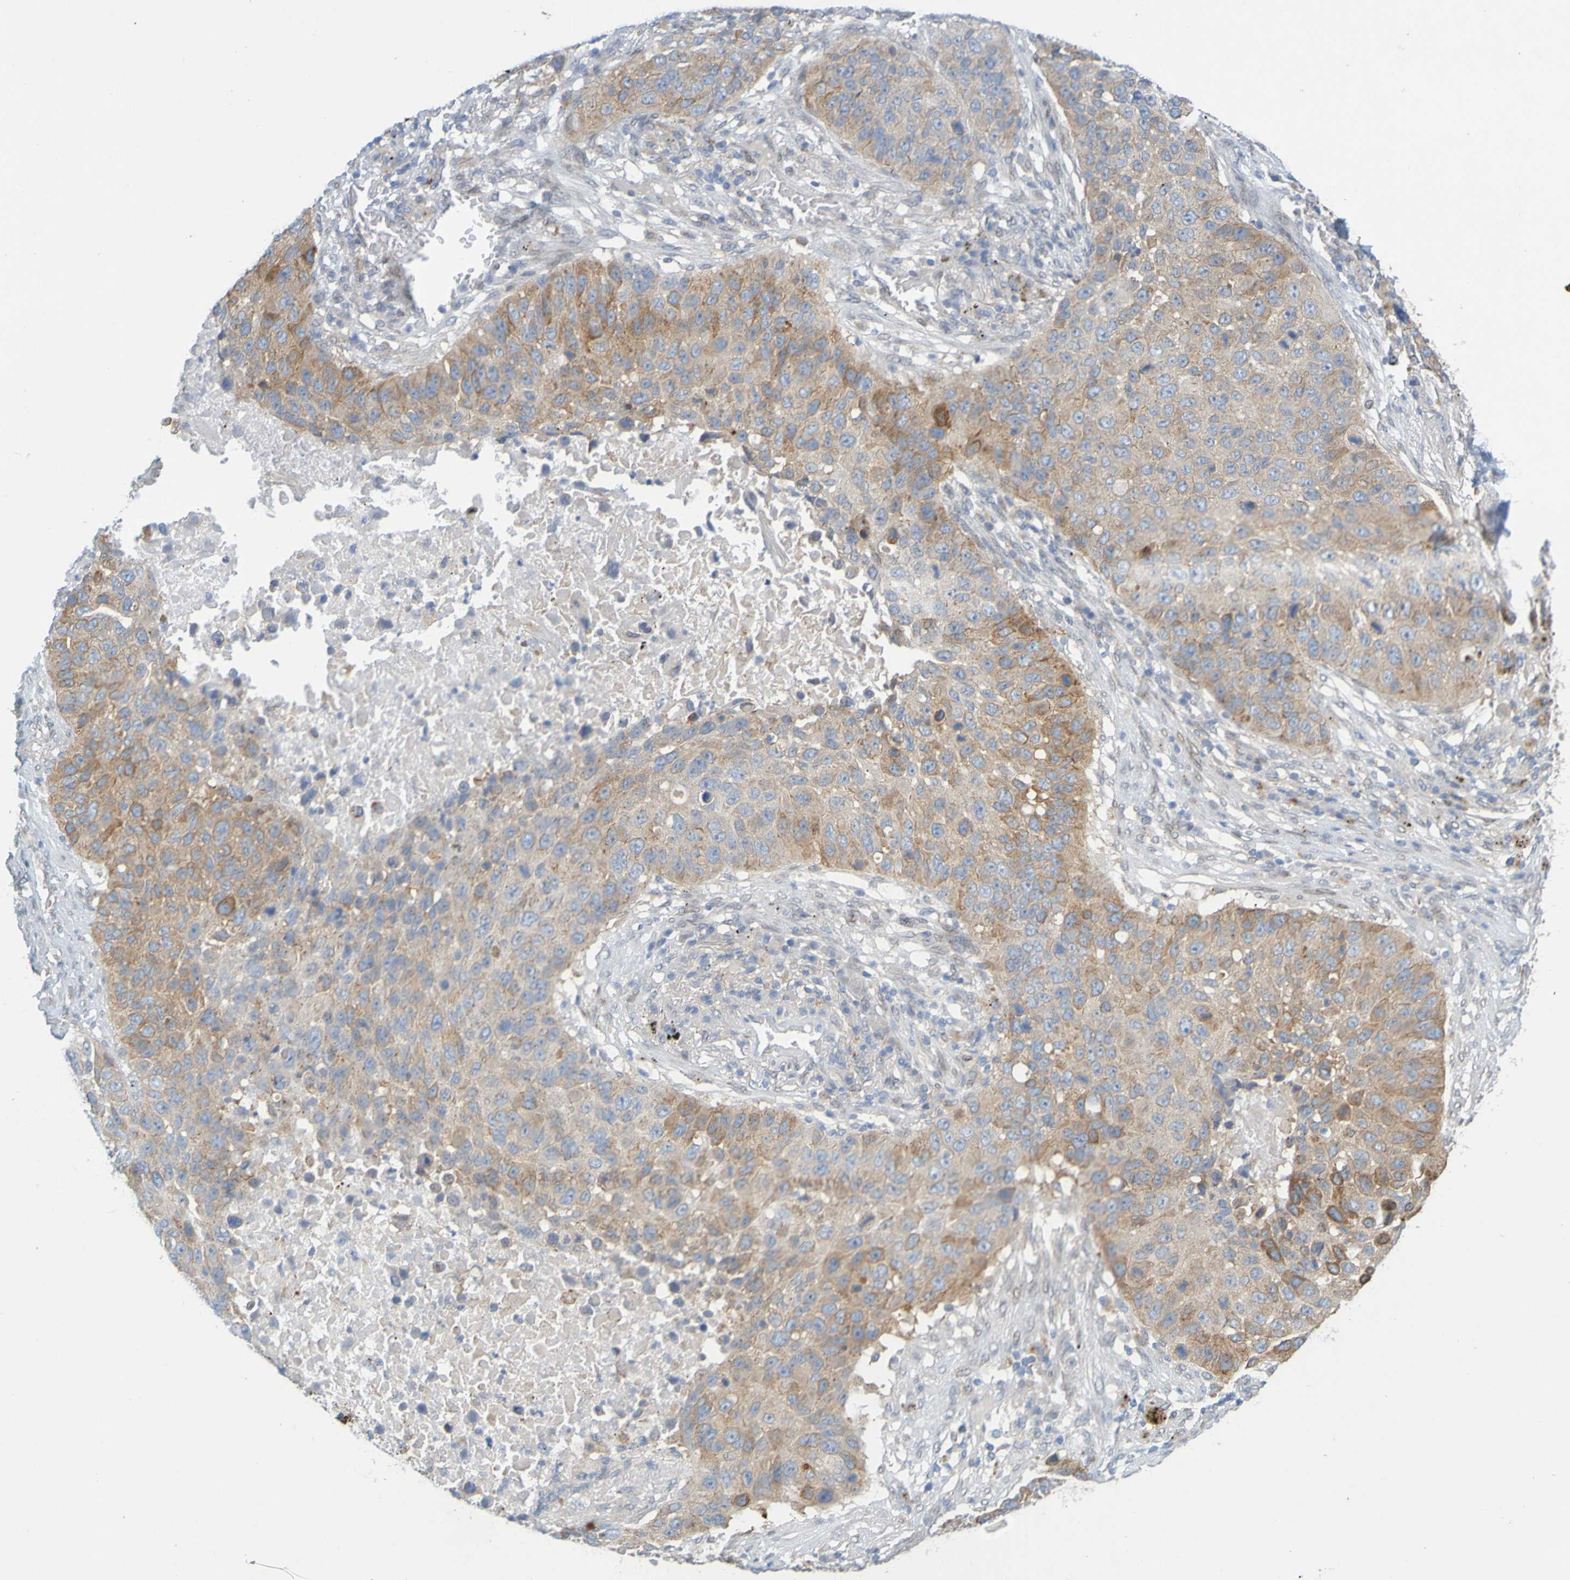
{"staining": {"intensity": "moderate", "quantity": "25%-75%", "location": "cytoplasmic/membranous"}, "tissue": "lung cancer", "cell_type": "Tumor cells", "image_type": "cancer", "snomed": [{"axis": "morphology", "description": "Squamous cell carcinoma, NOS"}, {"axis": "topography", "description": "Lung"}], "caption": "This micrograph exhibits lung squamous cell carcinoma stained with immunohistochemistry to label a protein in brown. The cytoplasmic/membranous of tumor cells show moderate positivity for the protein. Nuclei are counter-stained blue.", "gene": "MAG", "patient": {"sex": "male", "age": 57}}